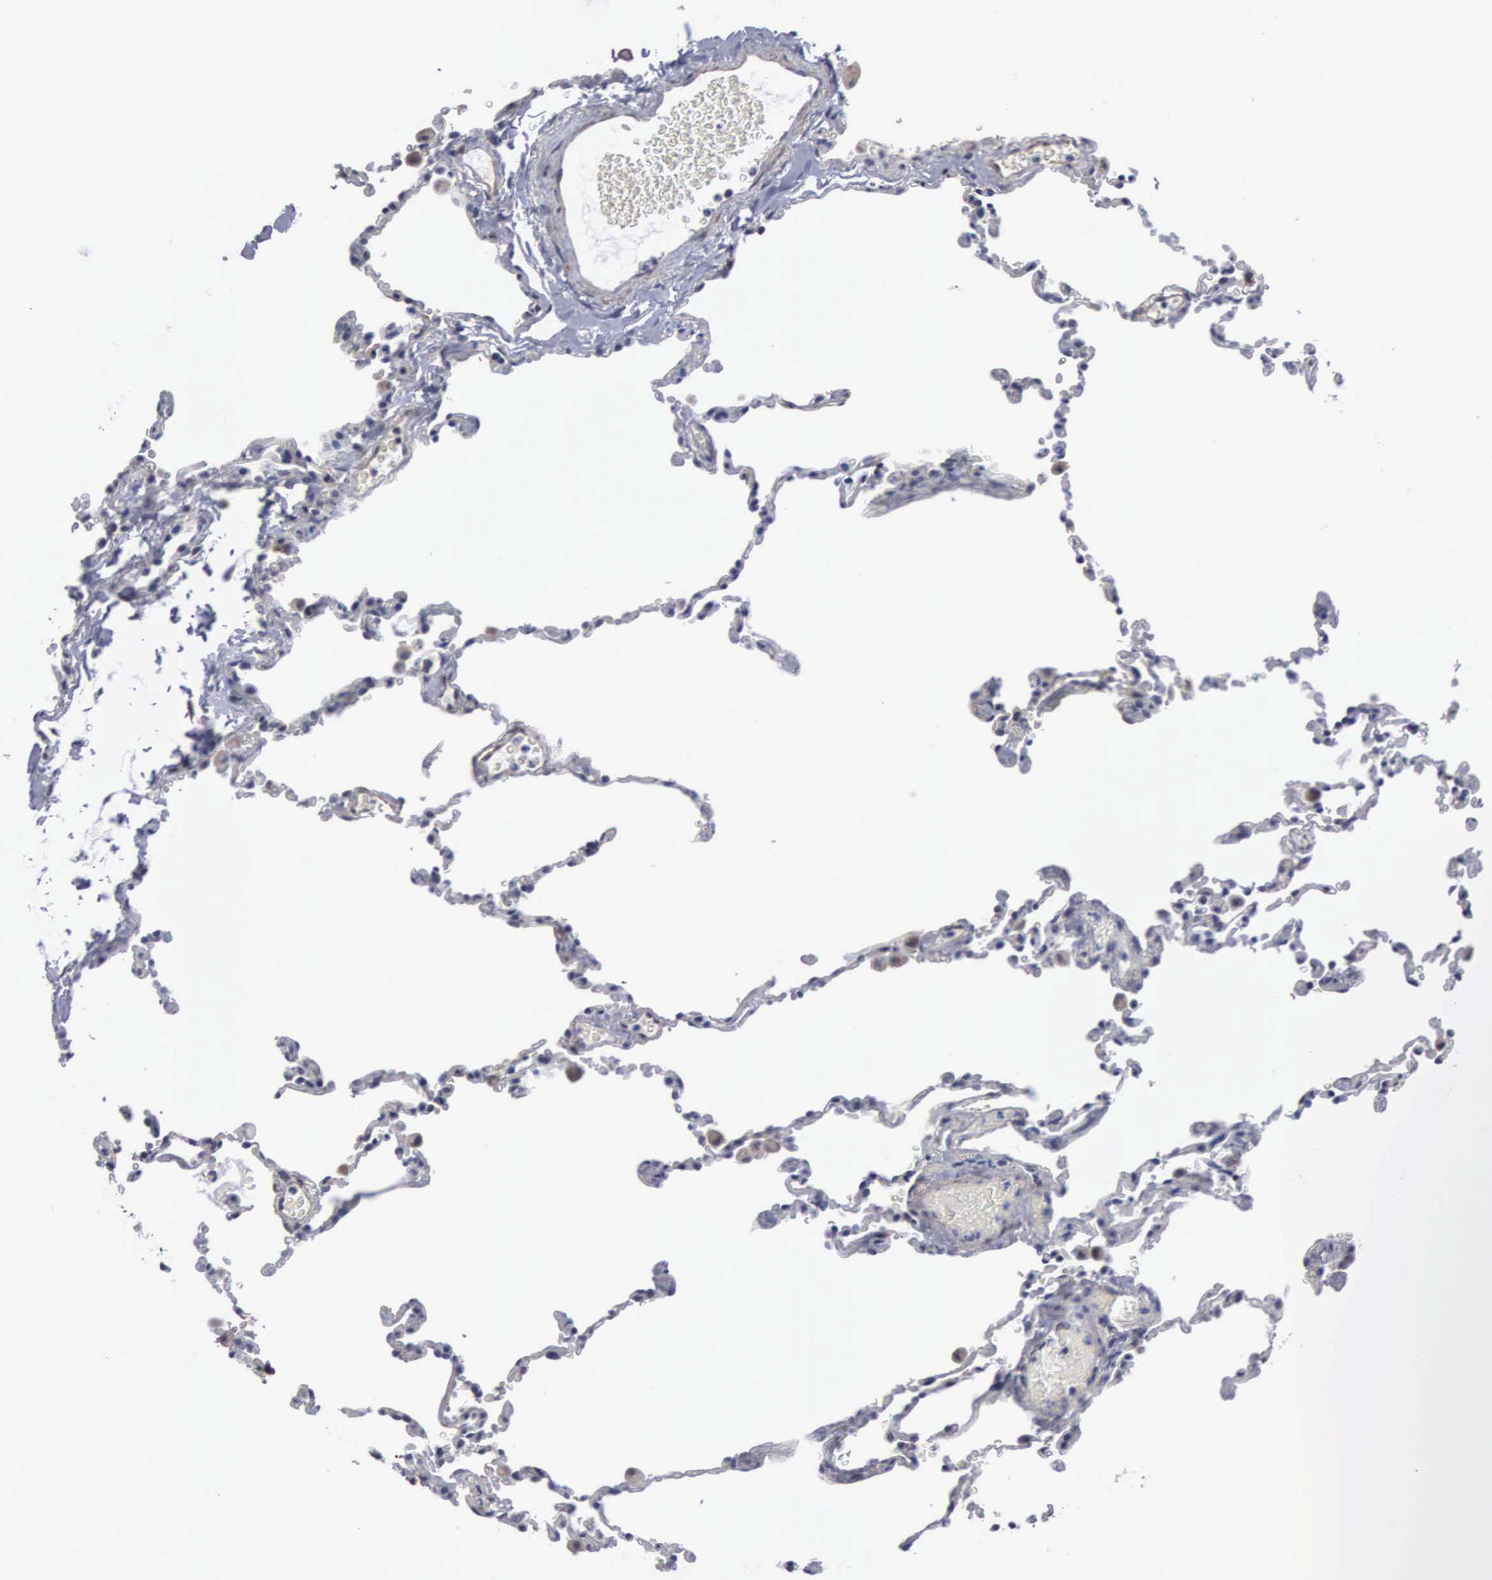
{"staining": {"intensity": "negative", "quantity": "none", "location": "none"}, "tissue": "lung", "cell_type": "Alveolar cells", "image_type": "normal", "snomed": [{"axis": "morphology", "description": "Normal tissue, NOS"}, {"axis": "topography", "description": "Lung"}], "caption": "Alveolar cells show no significant protein positivity in benign lung. (Stains: DAB (3,3'-diaminobenzidine) IHC with hematoxylin counter stain, Microscopy: brightfield microscopy at high magnification).", "gene": "NGDN", "patient": {"sex": "female", "age": 61}}